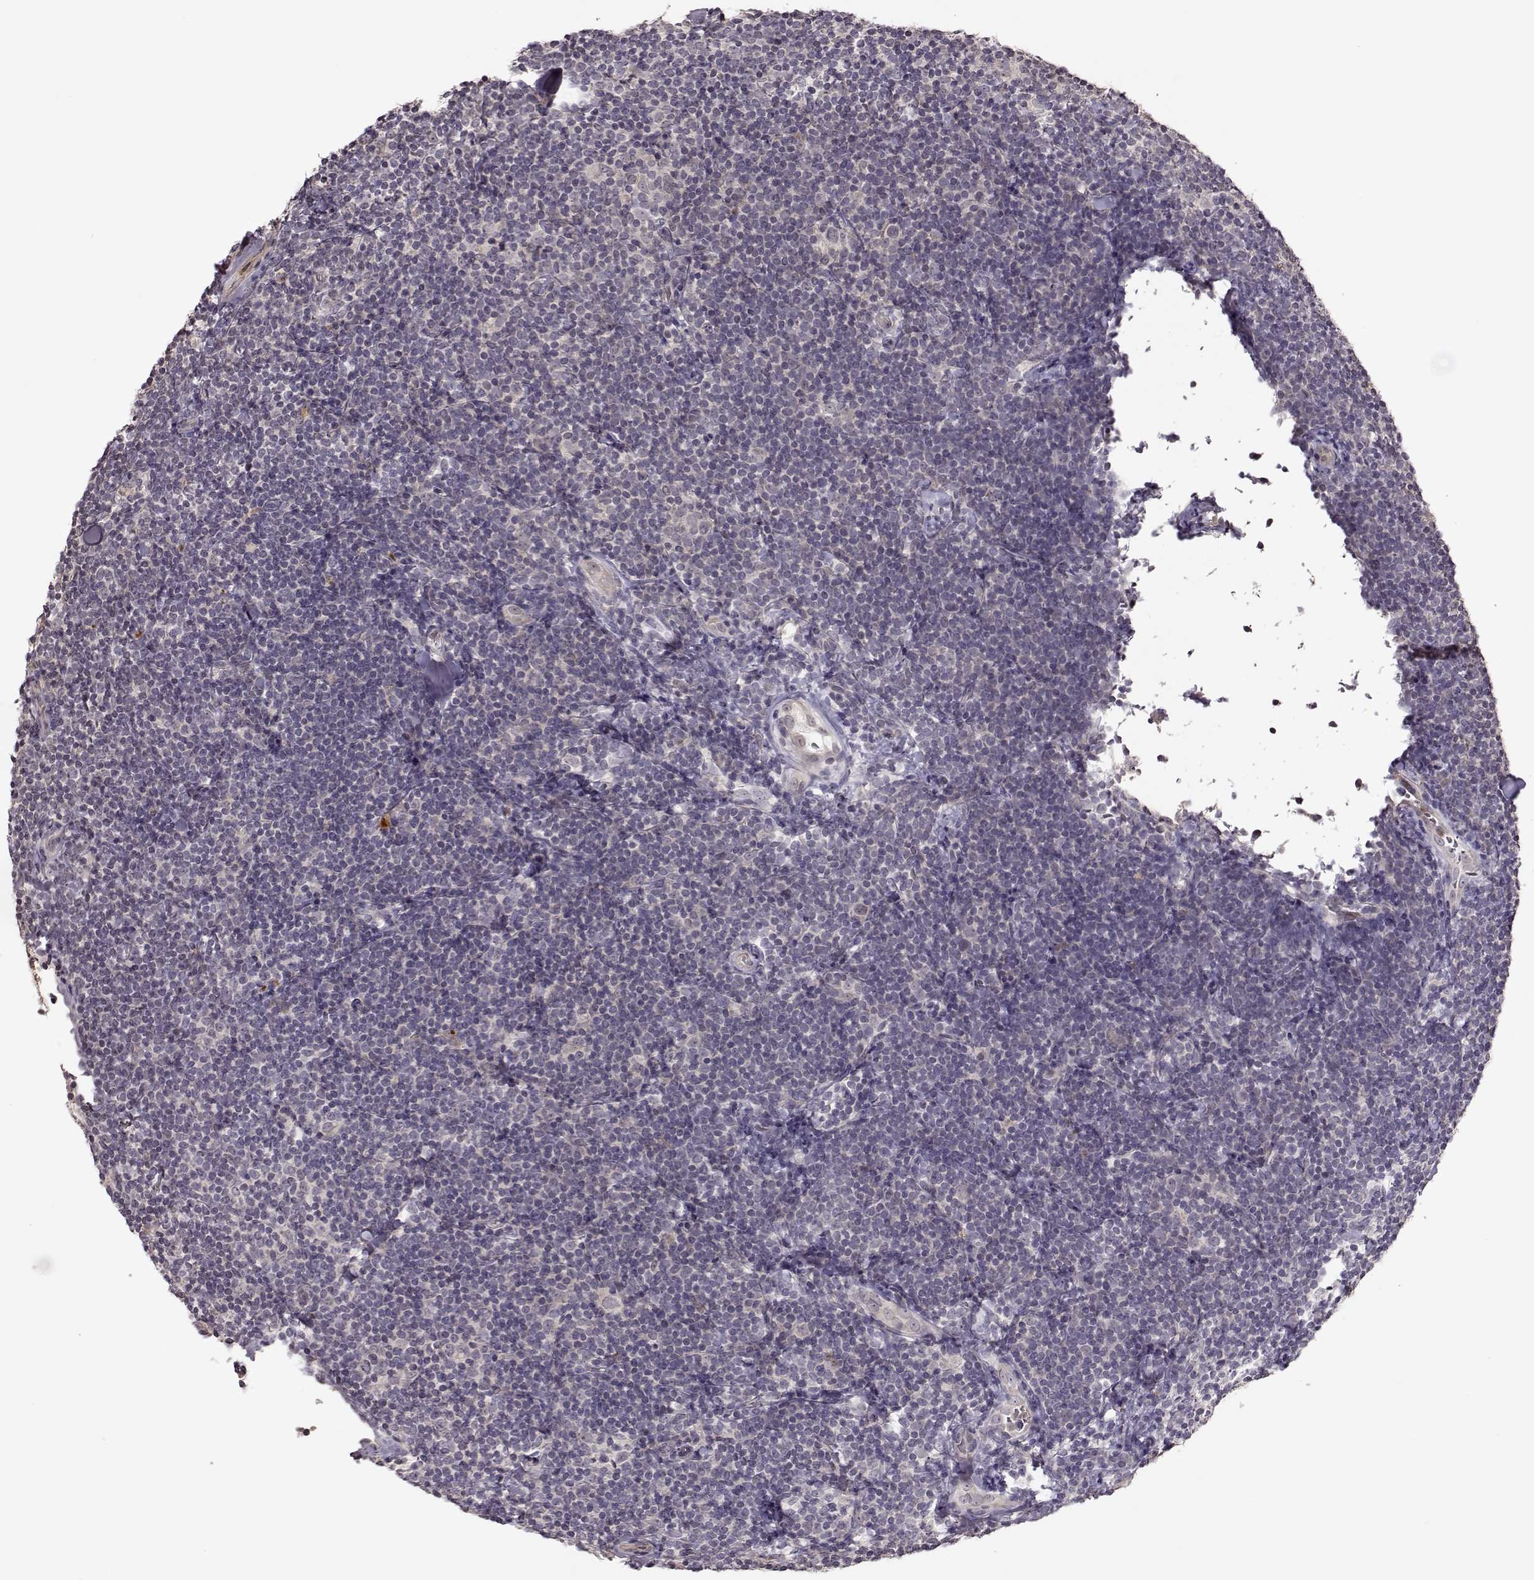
{"staining": {"intensity": "negative", "quantity": "none", "location": "none"}, "tissue": "lymphoma", "cell_type": "Tumor cells", "image_type": "cancer", "snomed": [{"axis": "morphology", "description": "Malignant lymphoma, non-Hodgkin's type, Low grade"}, {"axis": "topography", "description": "Lymph node"}], "caption": "Micrograph shows no protein expression in tumor cells of lymphoma tissue.", "gene": "CRB1", "patient": {"sex": "female", "age": 56}}